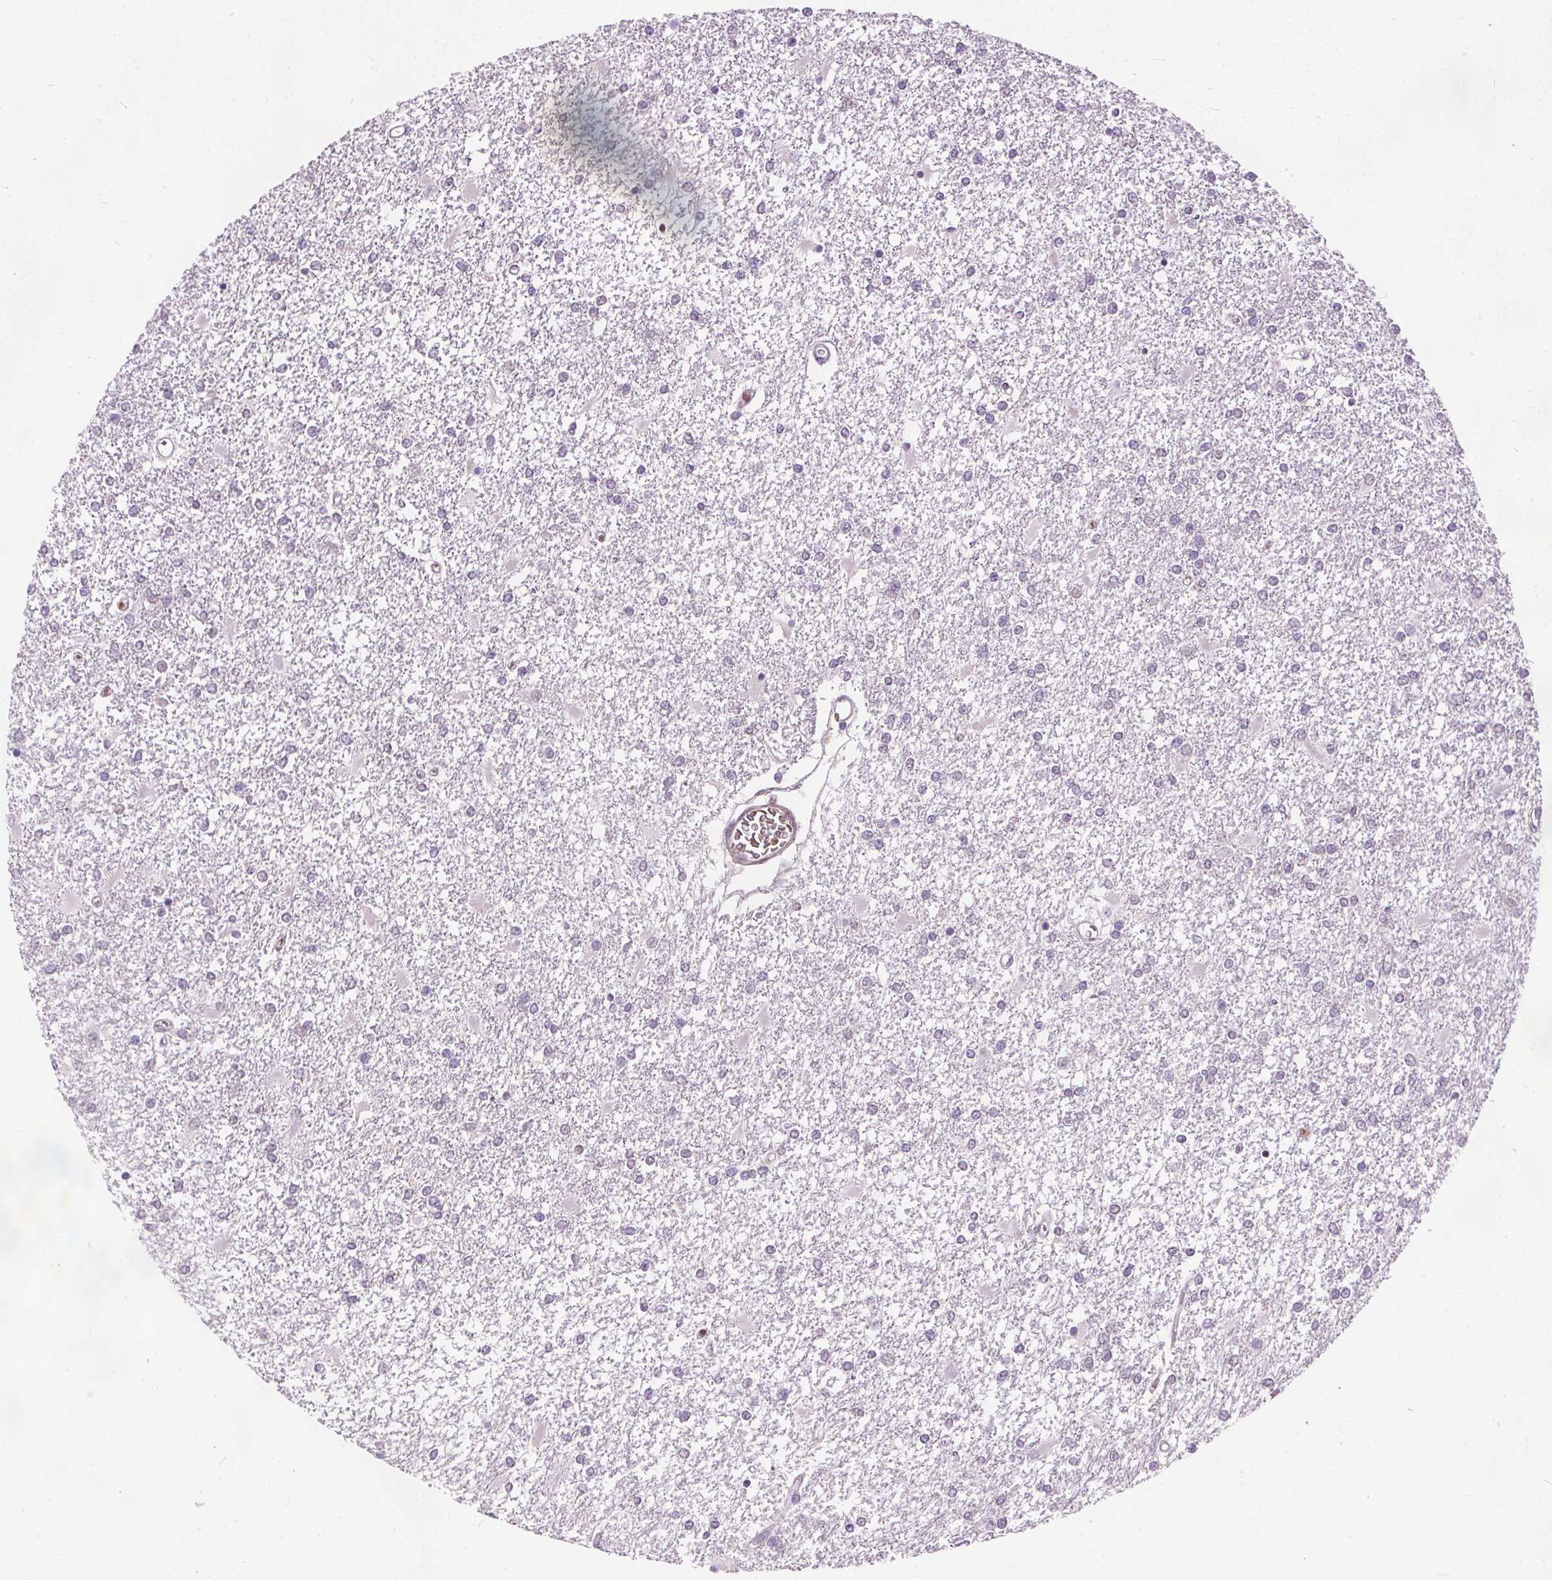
{"staining": {"intensity": "negative", "quantity": "none", "location": "none"}, "tissue": "glioma", "cell_type": "Tumor cells", "image_type": "cancer", "snomed": [{"axis": "morphology", "description": "Glioma, malignant, High grade"}, {"axis": "topography", "description": "Cerebral cortex"}], "caption": "Malignant high-grade glioma was stained to show a protein in brown. There is no significant positivity in tumor cells. (DAB (3,3'-diaminobenzidine) immunohistochemistry (IHC) with hematoxylin counter stain).", "gene": "ISLR2", "patient": {"sex": "male", "age": 79}}